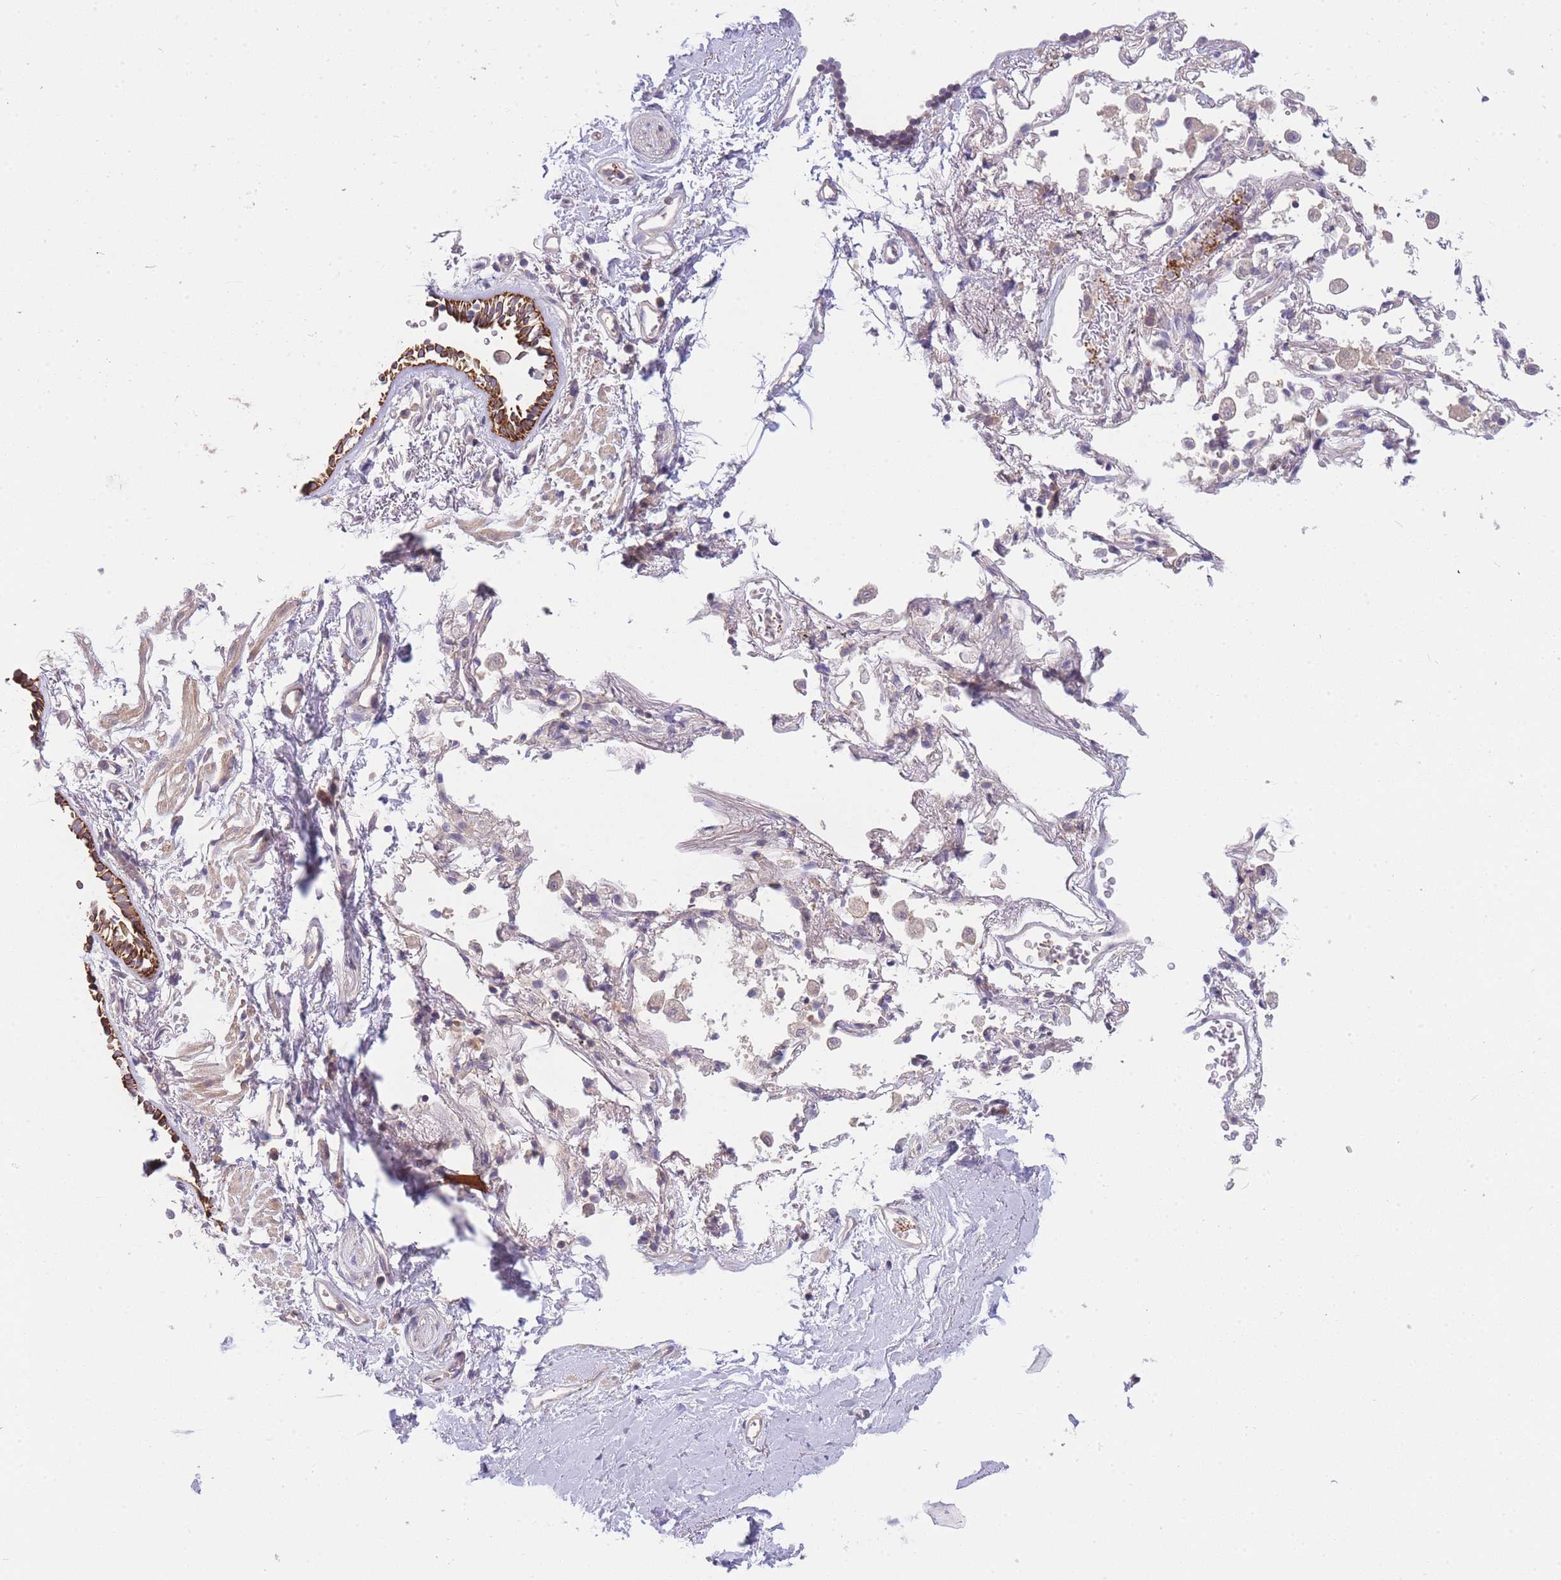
{"staining": {"intensity": "negative", "quantity": "none", "location": "none"}, "tissue": "adipose tissue", "cell_type": "Adipocytes", "image_type": "normal", "snomed": [{"axis": "morphology", "description": "Normal tissue, NOS"}, {"axis": "topography", "description": "Cartilage tissue"}], "caption": "DAB (3,3'-diaminobenzidine) immunohistochemical staining of unremarkable human adipose tissue reveals no significant expression in adipocytes.", "gene": "PFDN6", "patient": {"sex": "male", "age": 73}}